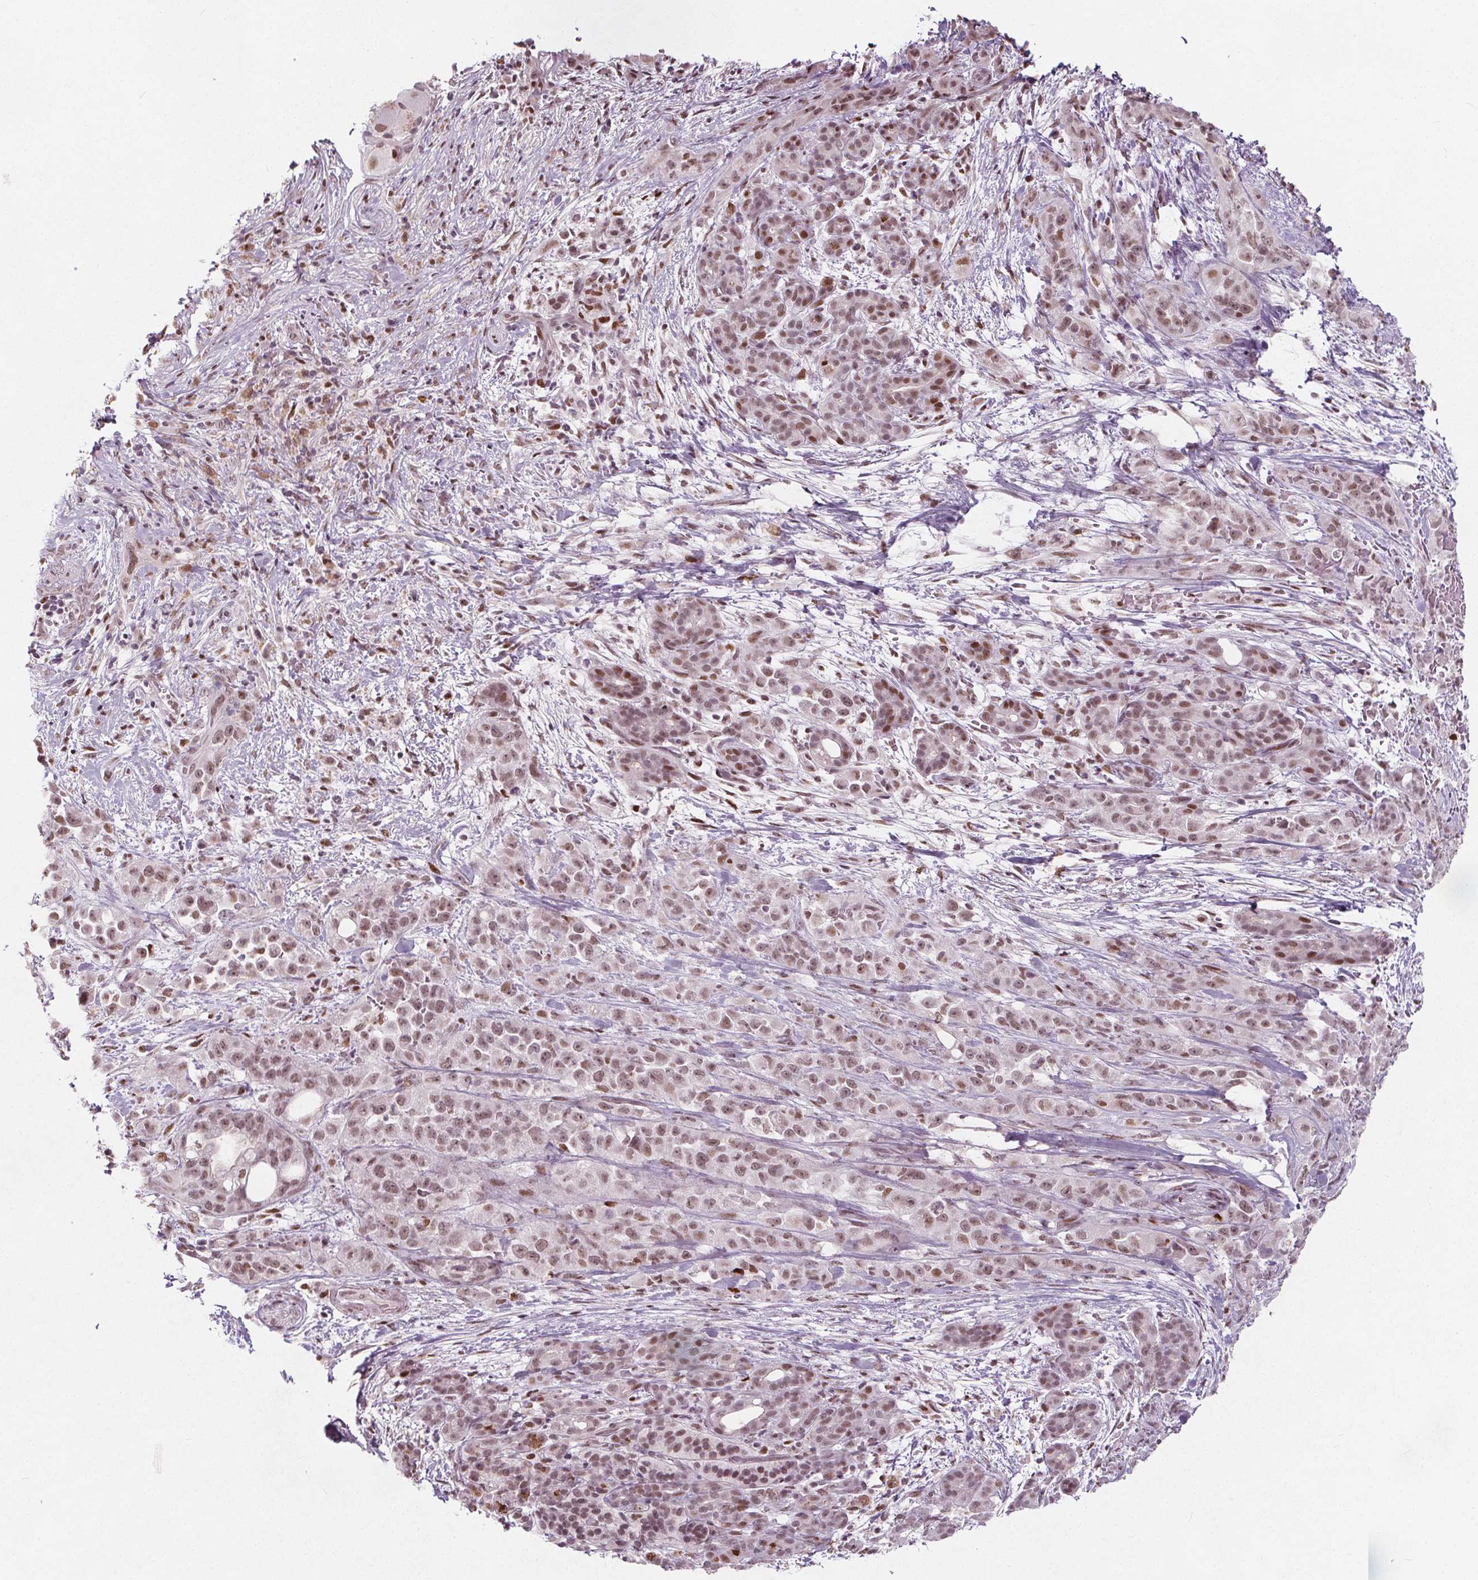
{"staining": {"intensity": "moderate", "quantity": ">75%", "location": "nuclear"}, "tissue": "pancreatic cancer", "cell_type": "Tumor cells", "image_type": "cancer", "snomed": [{"axis": "morphology", "description": "Adenocarcinoma, NOS"}, {"axis": "topography", "description": "Pancreas"}], "caption": "Immunohistochemical staining of pancreatic cancer (adenocarcinoma) demonstrates medium levels of moderate nuclear expression in approximately >75% of tumor cells. (Stains: DAB in brown, nuclei in blue, Microscopy: brightfield microscopy at high magnification).", "gene": "TAF6L", "patient": {"sex": "male", "age": 44}}